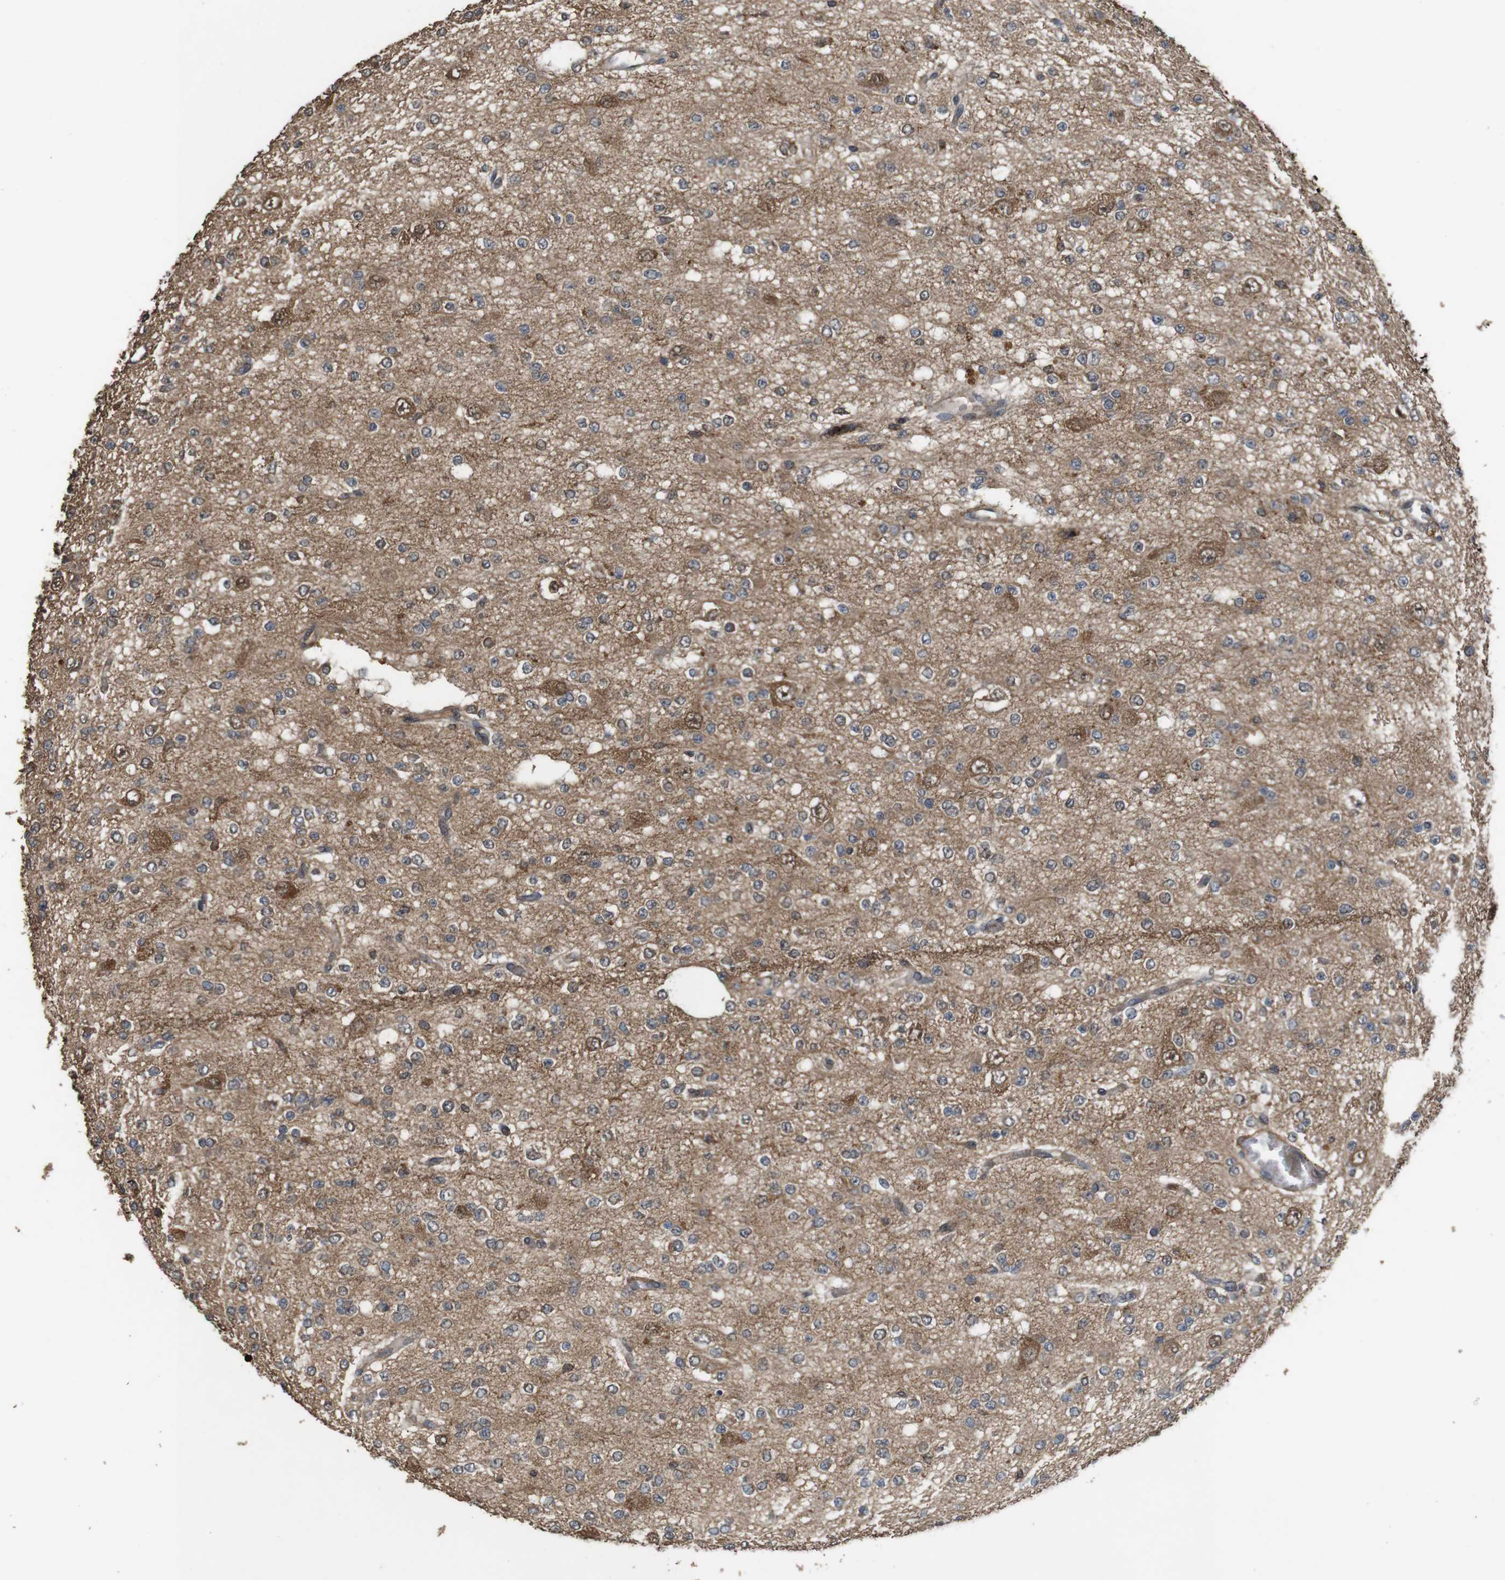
{"staining": {"intensity": "strong", "quantity": "<25%", "location": "cytoplasmic/membranous"}, "tissue": "glioma", "cell_type": "Tumor cells", "image_type": "cancer", "snomed": [{"axis": "morphology", "description": "Glioma, malignant, Low grade"}, {"axis": "topography", "description": "Brain"}], "caption": "Immunohistochemical staining of low-grade glioma (malignant) displays medium levels of strong cytoplasmic/membranous expression in approximately <25% of tumor cells.", "gene": "BAG4", "patient": {"sex": "male", "age": 38}}